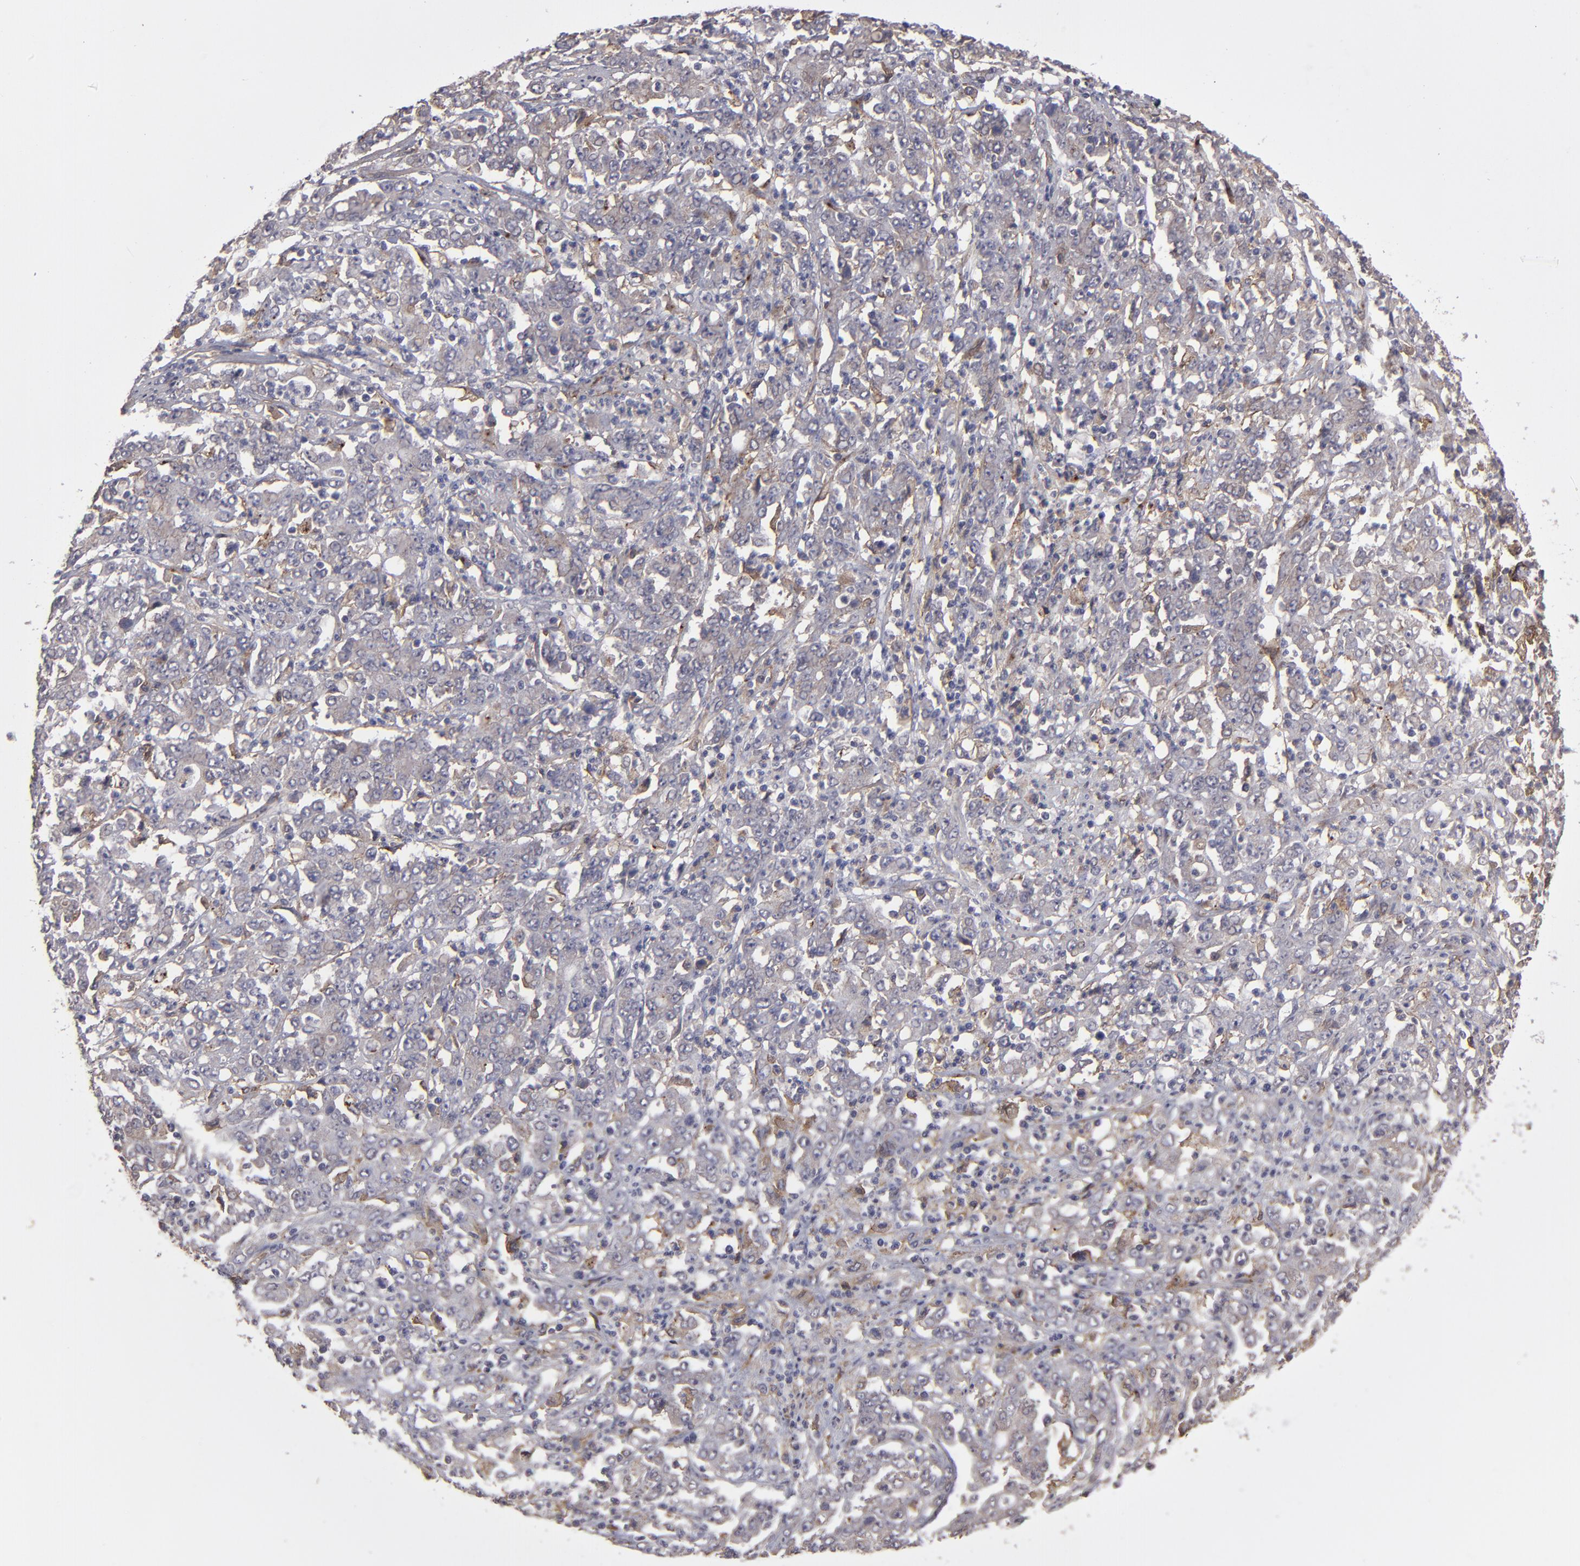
{"staining": {"intensity": "moderate", "quantity": "25%-75%", "location": "cytoplasmic/membranous"}, "tissue": "stomach cancer", "cell_type": "Tumor cells", "image_type": "cancer", "snomed": [{"axis": "morphology", "description": "Adenocarcinoma, NOS"}, {"axis": "topography", "description": "Stomach, lower"}], "caption": "A brown stain labels moderate cytoplasmic/membranous staining of a protein in stomach cancer (adenocarcinoma) tumor cells.", "gene": "ITGB5", "patient": {"sex": "female", "age": 71}}